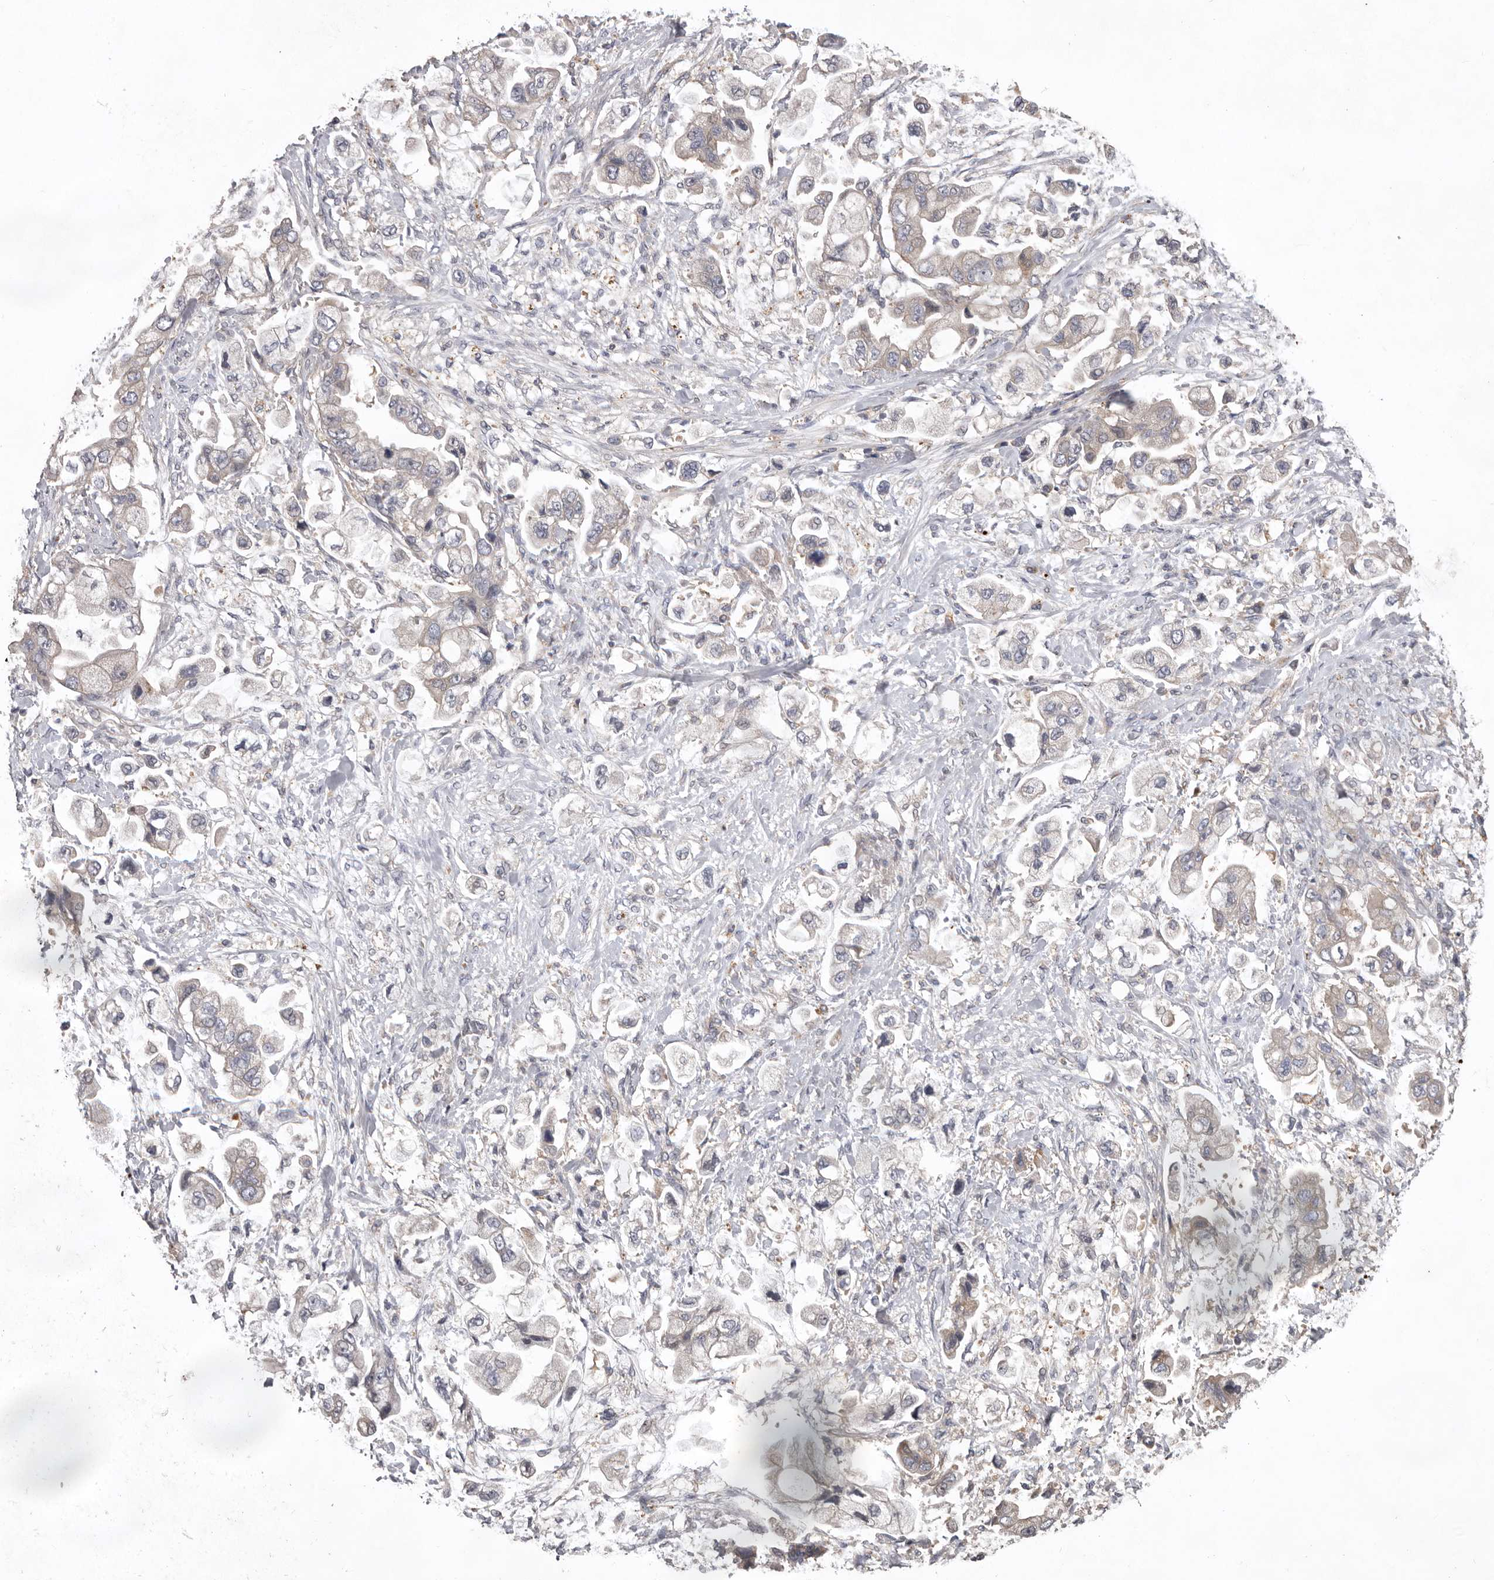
{"staining": {"intensity": "negative", "quantity": "none", "location": "none"}, "tissue": "stomach cancer", "cell_type": "Tumor cells", "image_type": "cancer", "snomed": [{"axis": "morphology", "description": "Adenocarcinoma, NOS"}, {"axis": "topography", "description": "Stomach"}], "caption": "High magnification brightfield microscopy of stomach cancer (adenocarcinoma) stained with DAB (3,3'-diaminobenzidine) (brown) and counterstained with hematoxylin (blue): tumor cells show no significant staining. The staining was performed using DAB to visualize the protein expression in brown, while the nuclei were stained in blue with hematoxylin (Magnification: 20x).", "gene": "WDR47", "patient": {"sex": "male", "age": 62}}